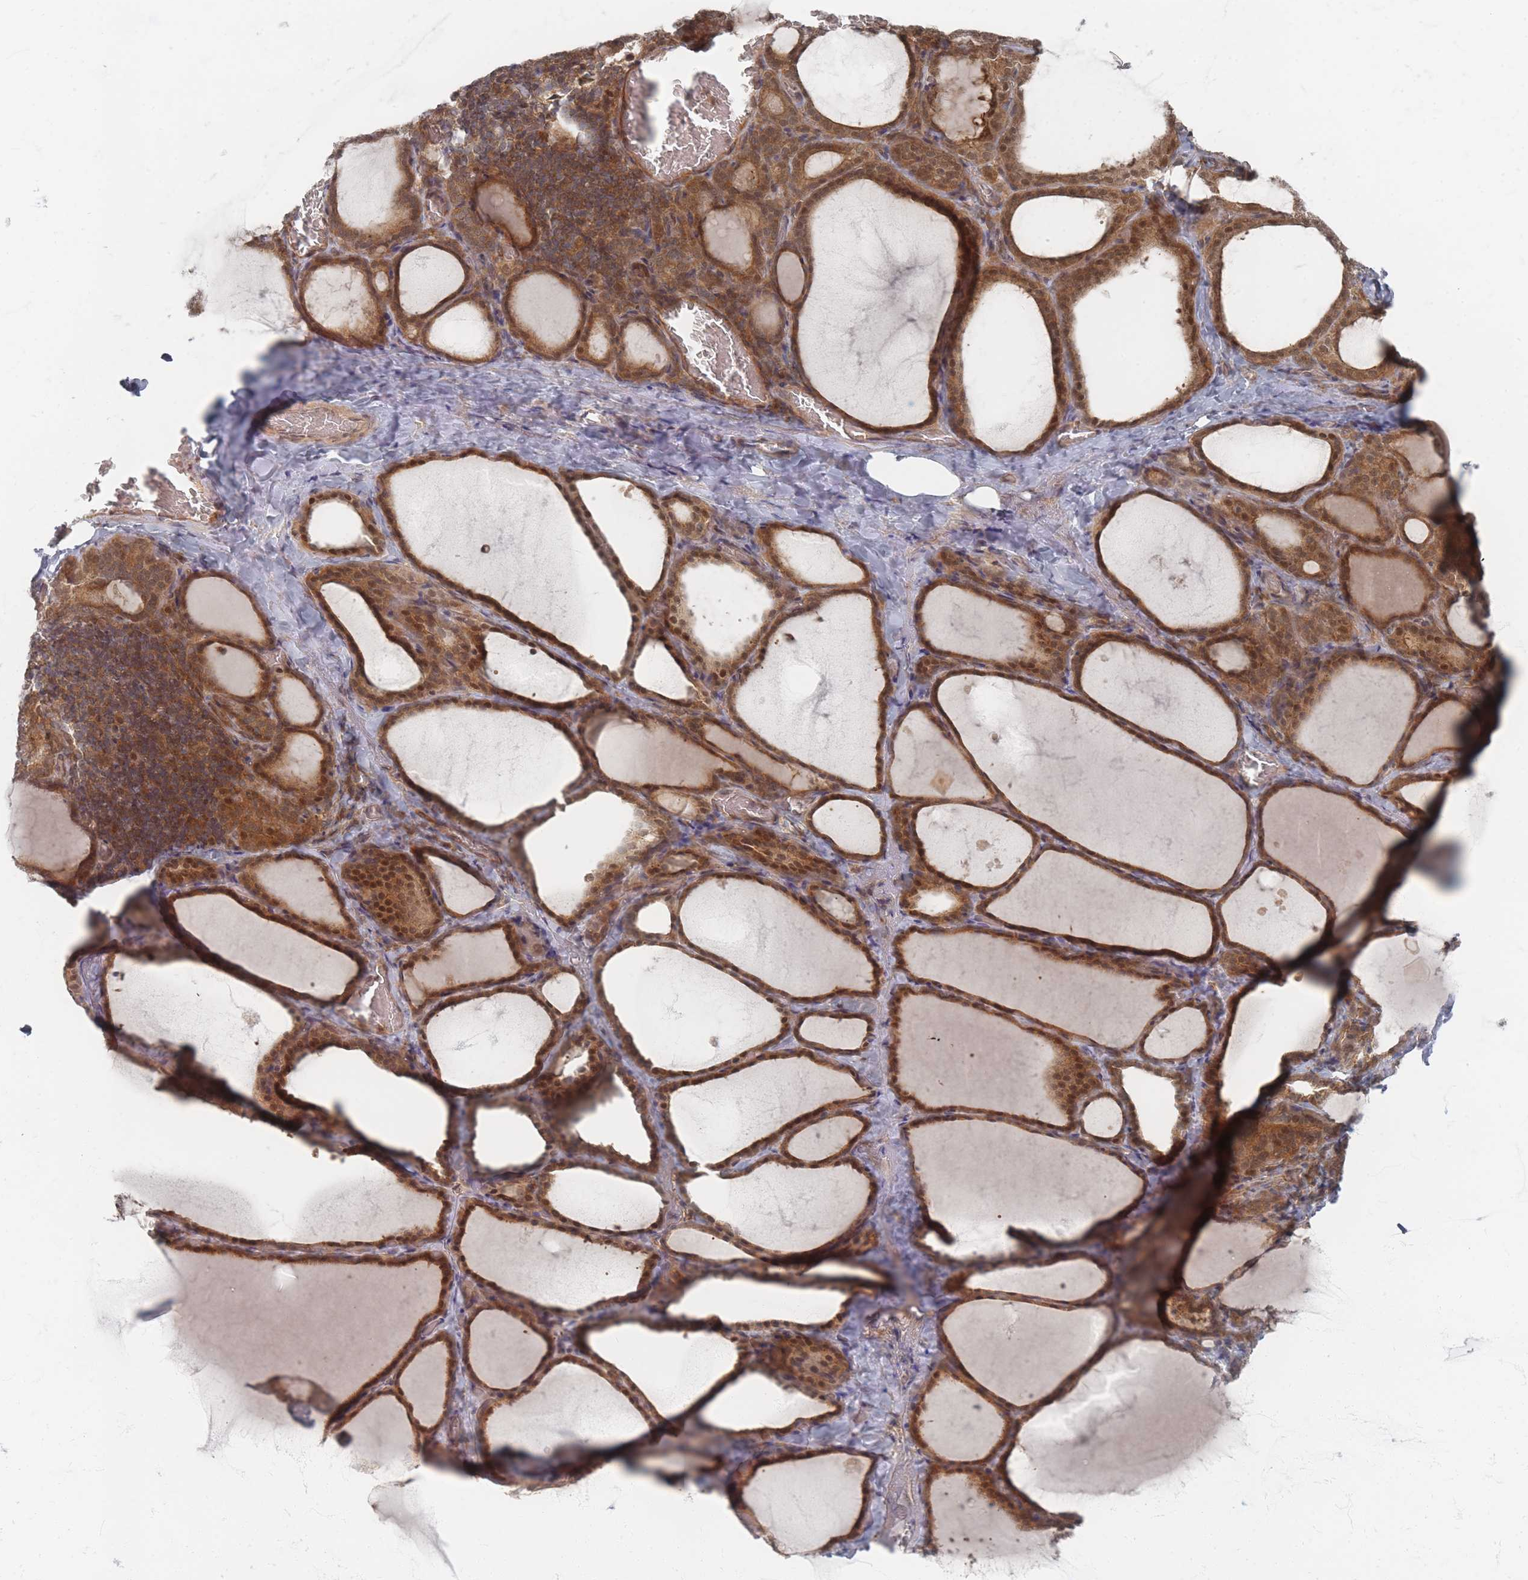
{"staining": {"intensity": "moderate", "quantity": ">75%", "location": "cytoplasmic/membranous,nuclear"}, "tissue": "thyroid gland", "cell_type": "Glandular cells", "image_type": "normal", "snomed": [{"axis": "morphology", "description": "Normal tissue, NOS"}, {"axis": "topography", "description": "Thyroid gland"}], "caption": "DAB (3,3'-diaminobenzidine) immunohistochemical staining of benign human thyroid gland demonstrates moderate cytoplasmic/membranous,nuclear protein expression in about >75% of glandular cells.", "gene": "PSMD9", "patient": {"sex": "female", "age": 39}}